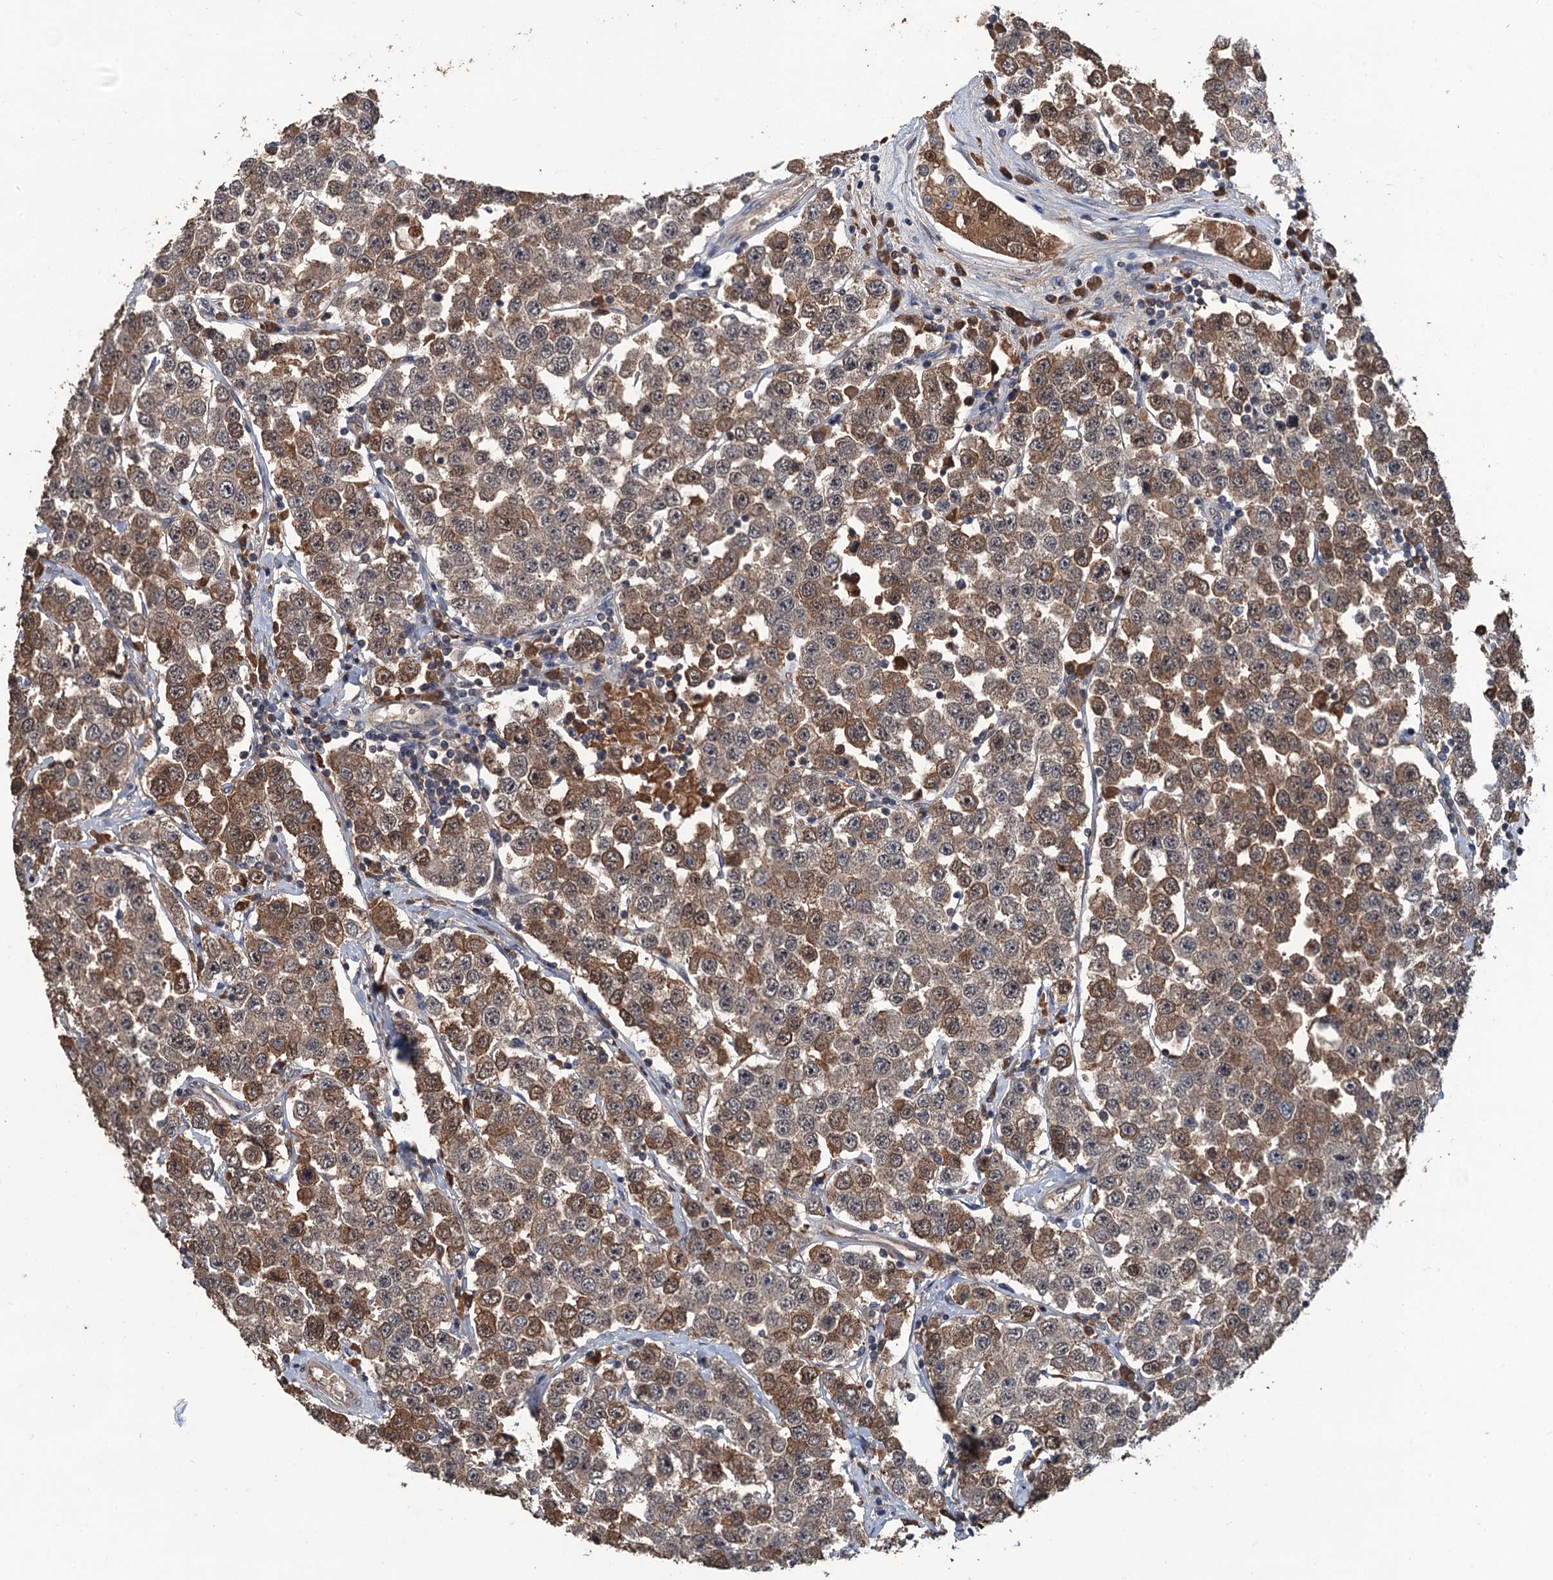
{"staining": {"intensity": "moderate", "quantity": "25%-75%", "location": "cytoplasmic/membranous,nuclear"}, "tissue": "testis cancer", "cell_type": "Tumor cells", "image_type": "cancer", "snomed": [{"axis": "morphology", "description": "Seminoma, NOS"}, {"axis": "topography", "description": "Testis"}], "caption": "This image exhibits immunohistochemistry staining of human testis cancer (seminoma), with medium moderate cytoplasmic/membranous and nuclear staining in about 25%-75% of tumor cells.", "gene": "ZNF438", "patient": {"sex": "male", "age": 28}}